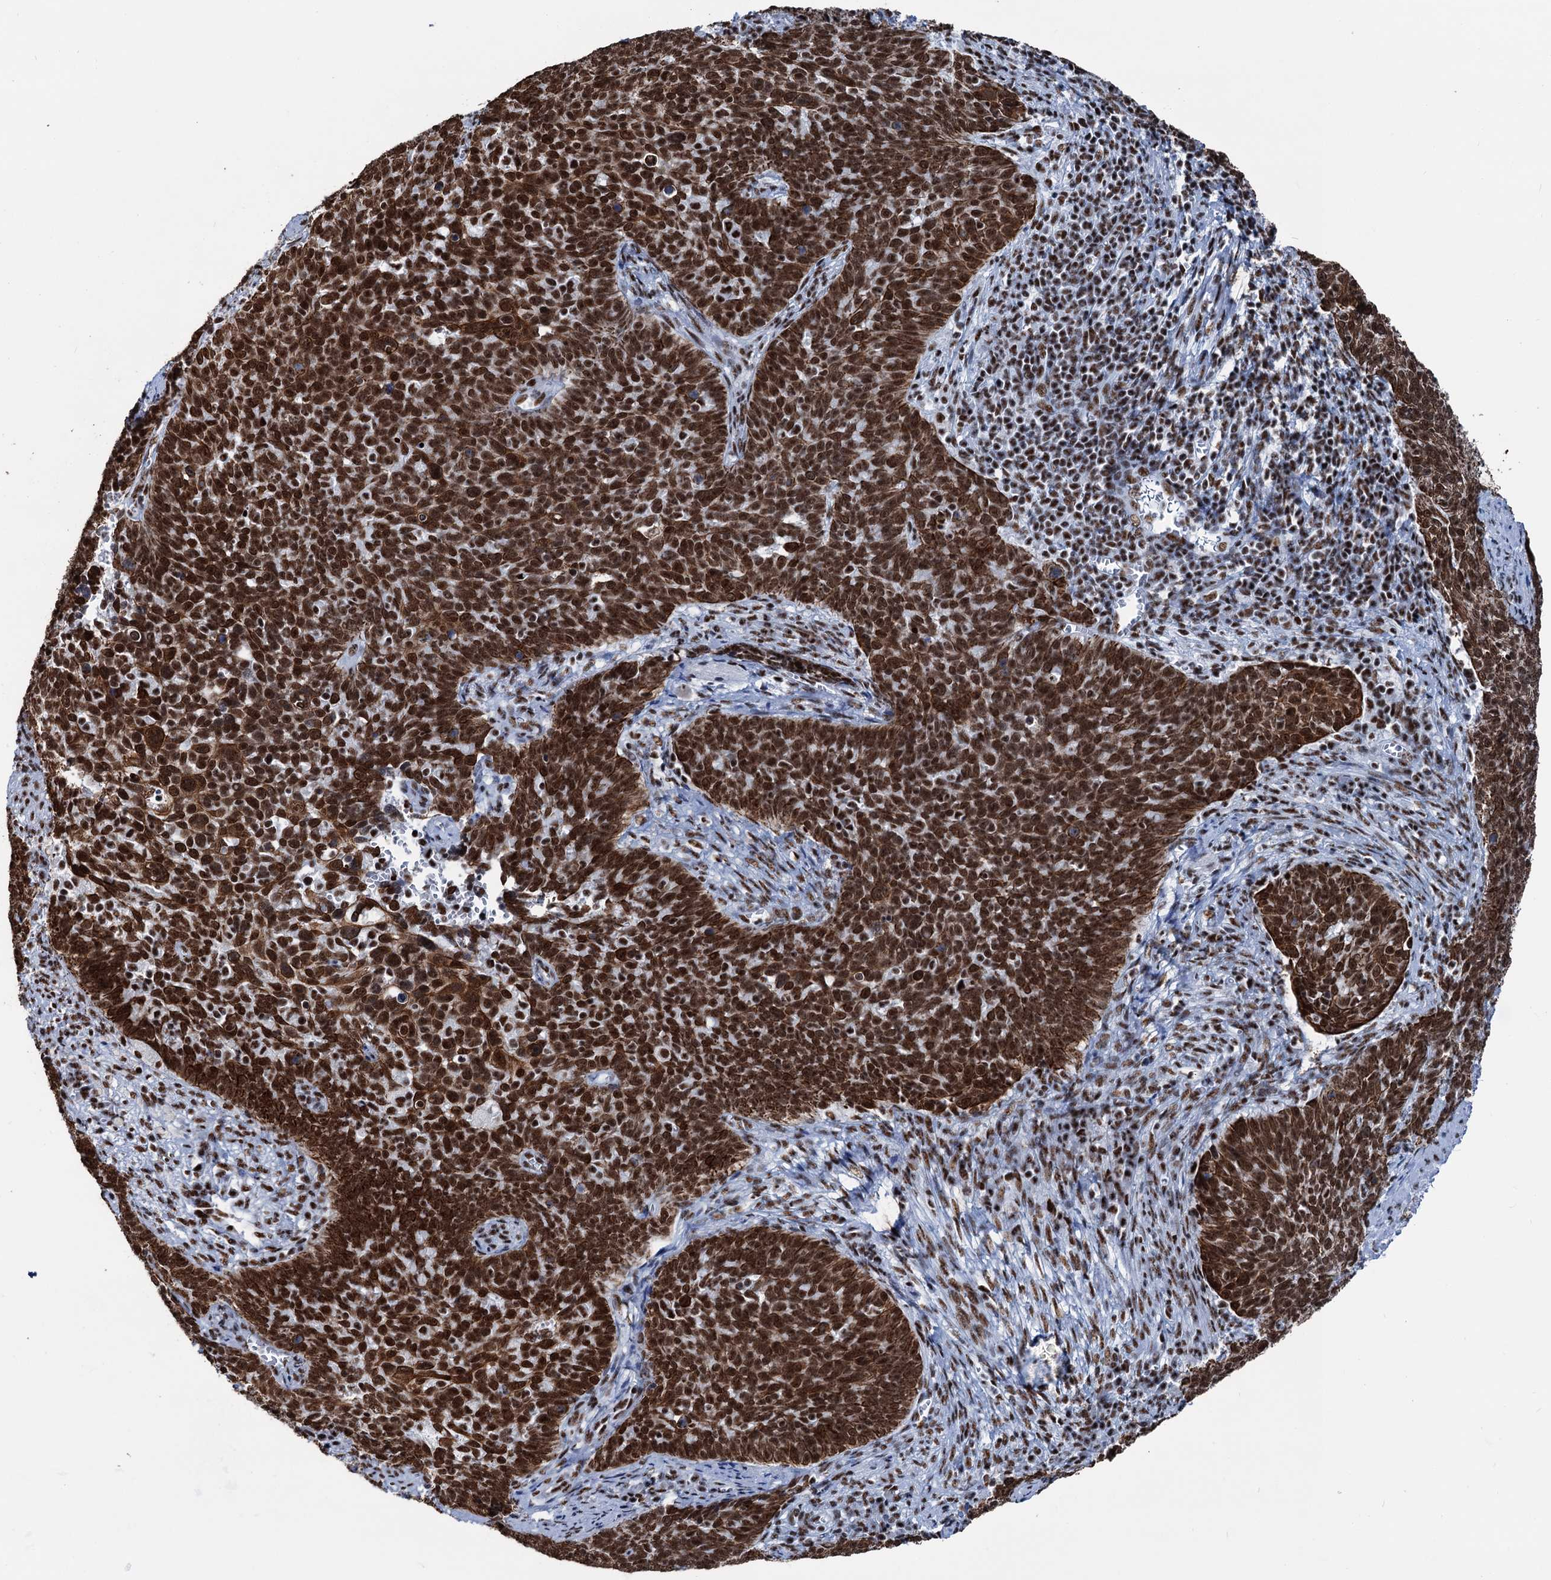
{"staining": {"intensity": "strong", "quantity": ">75%", "location": "nuclear"}, "tissue": "cervical cancer", "cell_type": "Tumor cells", "image_type": "cancer", "snomed": [{"axis": "morphology", "description": "Squamous cell carcinoma, NOS"}, {"axis": "topography", "description": "Cervix"}], "caption": "Strong nuclear expression is identified in about >75% of tumor cells in cervical squamous cell carcinoma. The protein of interest is stained brown, and the nuclei are stained in blue (DAB IHC with brightfield microscopy, high magnification).", "gene": "DDX23", "patient": {"sex": "female", "age": 39}}